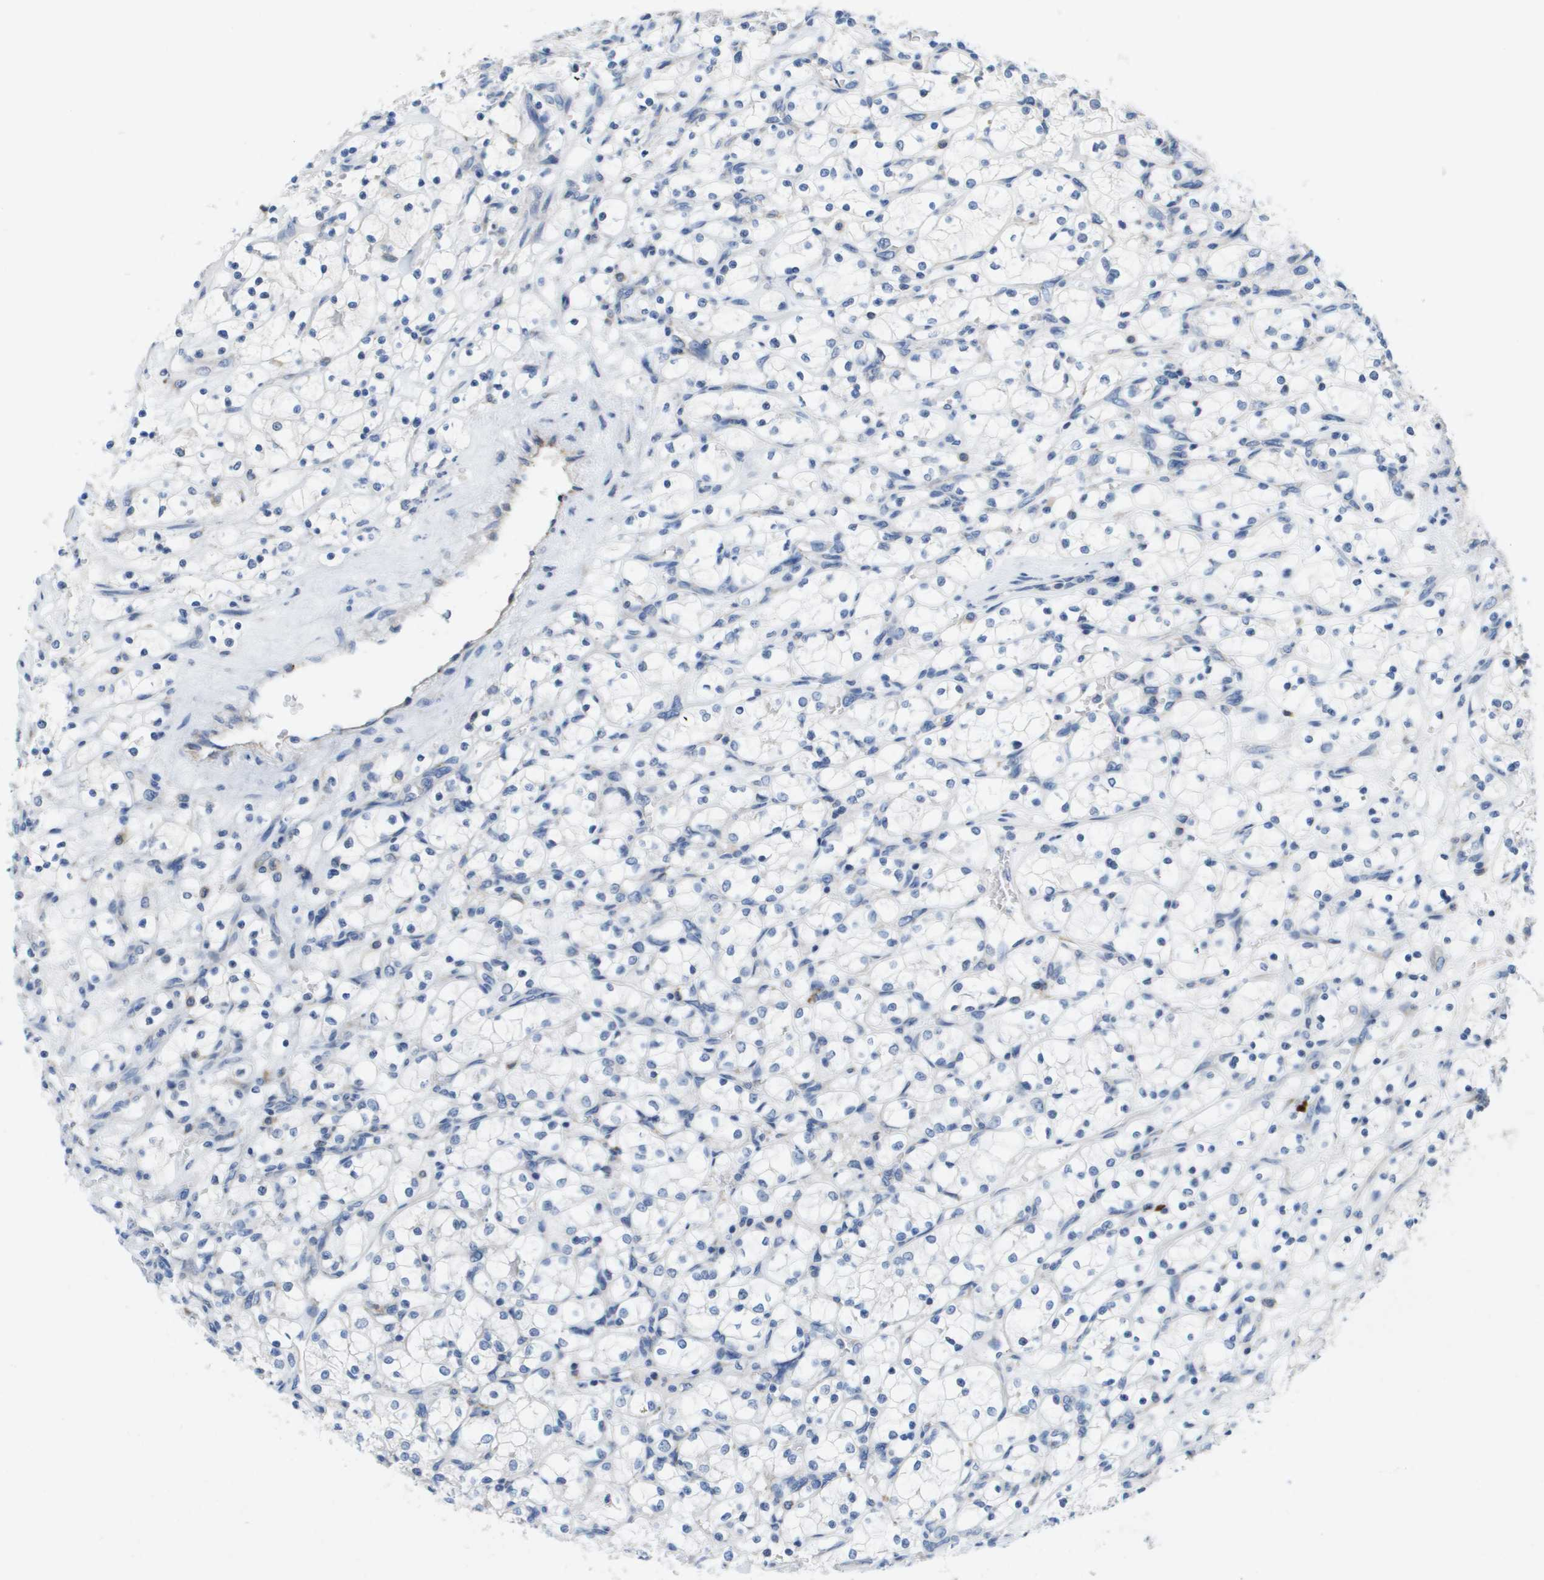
{"staining": {"intensity": "negative", "quantity": "none", "location": "none"}, "tissue": "renal cancer", "cell_type": "Tumor cells", "image_type": "cancer", "snomed": [{"axis": "morphology", "description": "Adenocarcinoma, NOS"}, {"axis": "topography", "description": "Kidney"}], "caption": "Protein analysis of renal adenocarcinoma exhibits no significant staining in tumor cells.", "gene": "CD3G", "patient": {"sex": "female", "age": 69}}